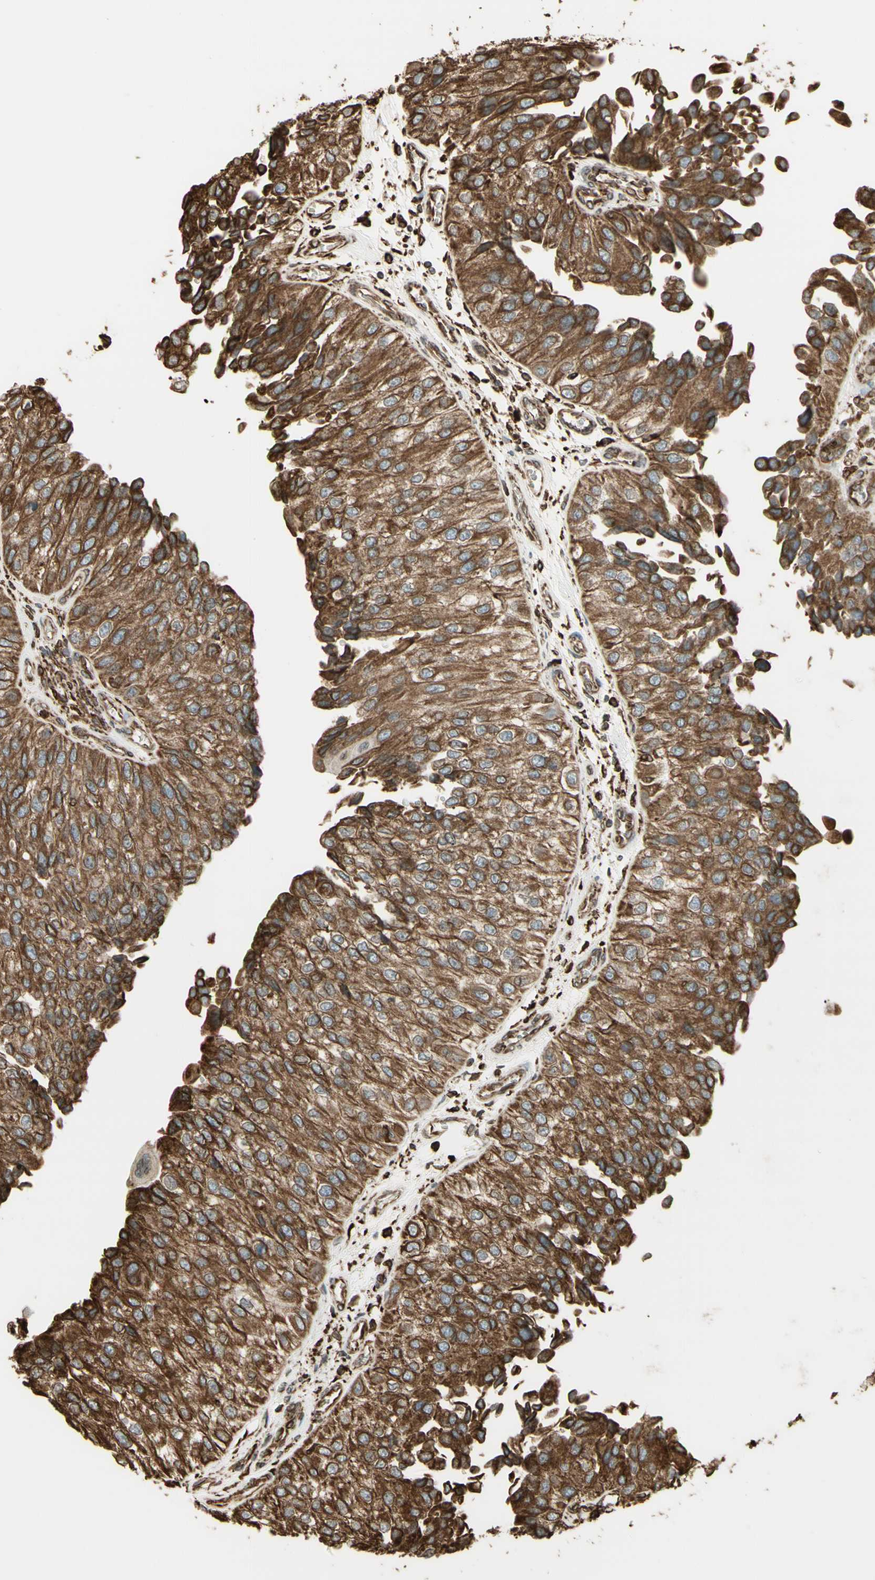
{"staining": {"intensity": "moderate", "quantity": ">75%", "location": "cytoplasmic/membranous"}, "tissue": "urothelial cancer", "cell_type": "Tumor cells", "image_type": "cancer", "snomed": [{"axis": "morphology", "description": "Urothelial carcinoma, High grade"}, {"axis": "topography", "description": "Kidney"}, {"axis": "topography", "description": "Urinary bladder"}], "caption": "The histopathology image exhibits staining of urothelial carcinoma (high-grade), revealing moderate cytoplasmic/membranous protein expression (brown color) within tumor cells.", "gene": "CANX", "patient": {"sex": "male", "age": 77}}